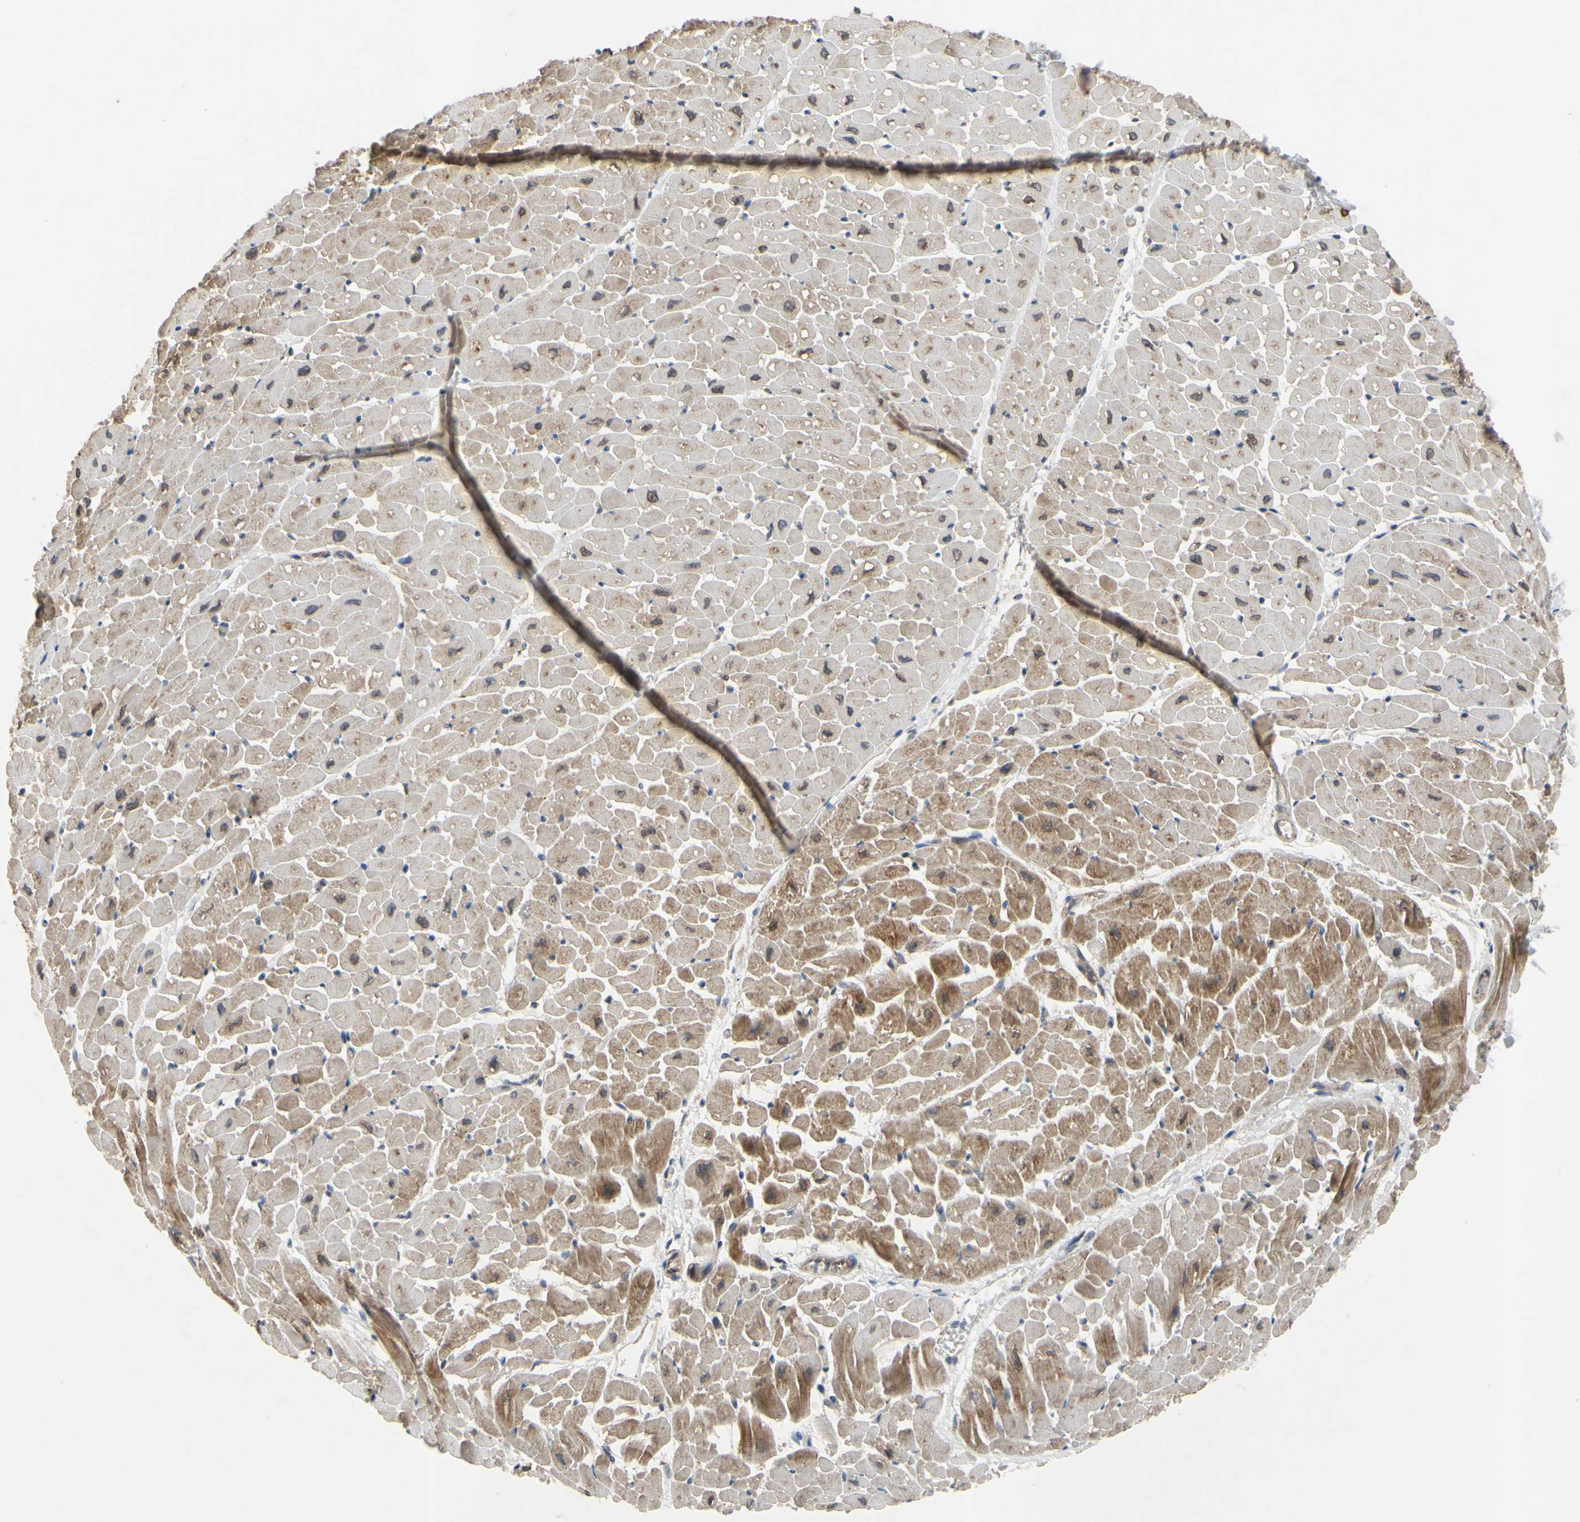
{"staining": {"intensity": "moderate", "quantity": "25%-75%", "location": "cytoplasmic/membranous"}, "tissue": "heart muscle", "cell_type": "Cardiomyocytes", "image_type": "normal", "snomed": [{"axis": "morphology", "description": "Normal tissue, NOS"}, {"axis": "topography", "description": "Heart"}], "caption": "Immunohistochemical staining of unremarkable heart muscle shows medium levels of moderate cytoplasmic/membranous positivity in about 25%-75% of cardiomyocytes. Ihc stains the protein in brown and the nuclei are stained blue.", "gene": "XIAP", "patient": {"sex": "male", "age": 45}}